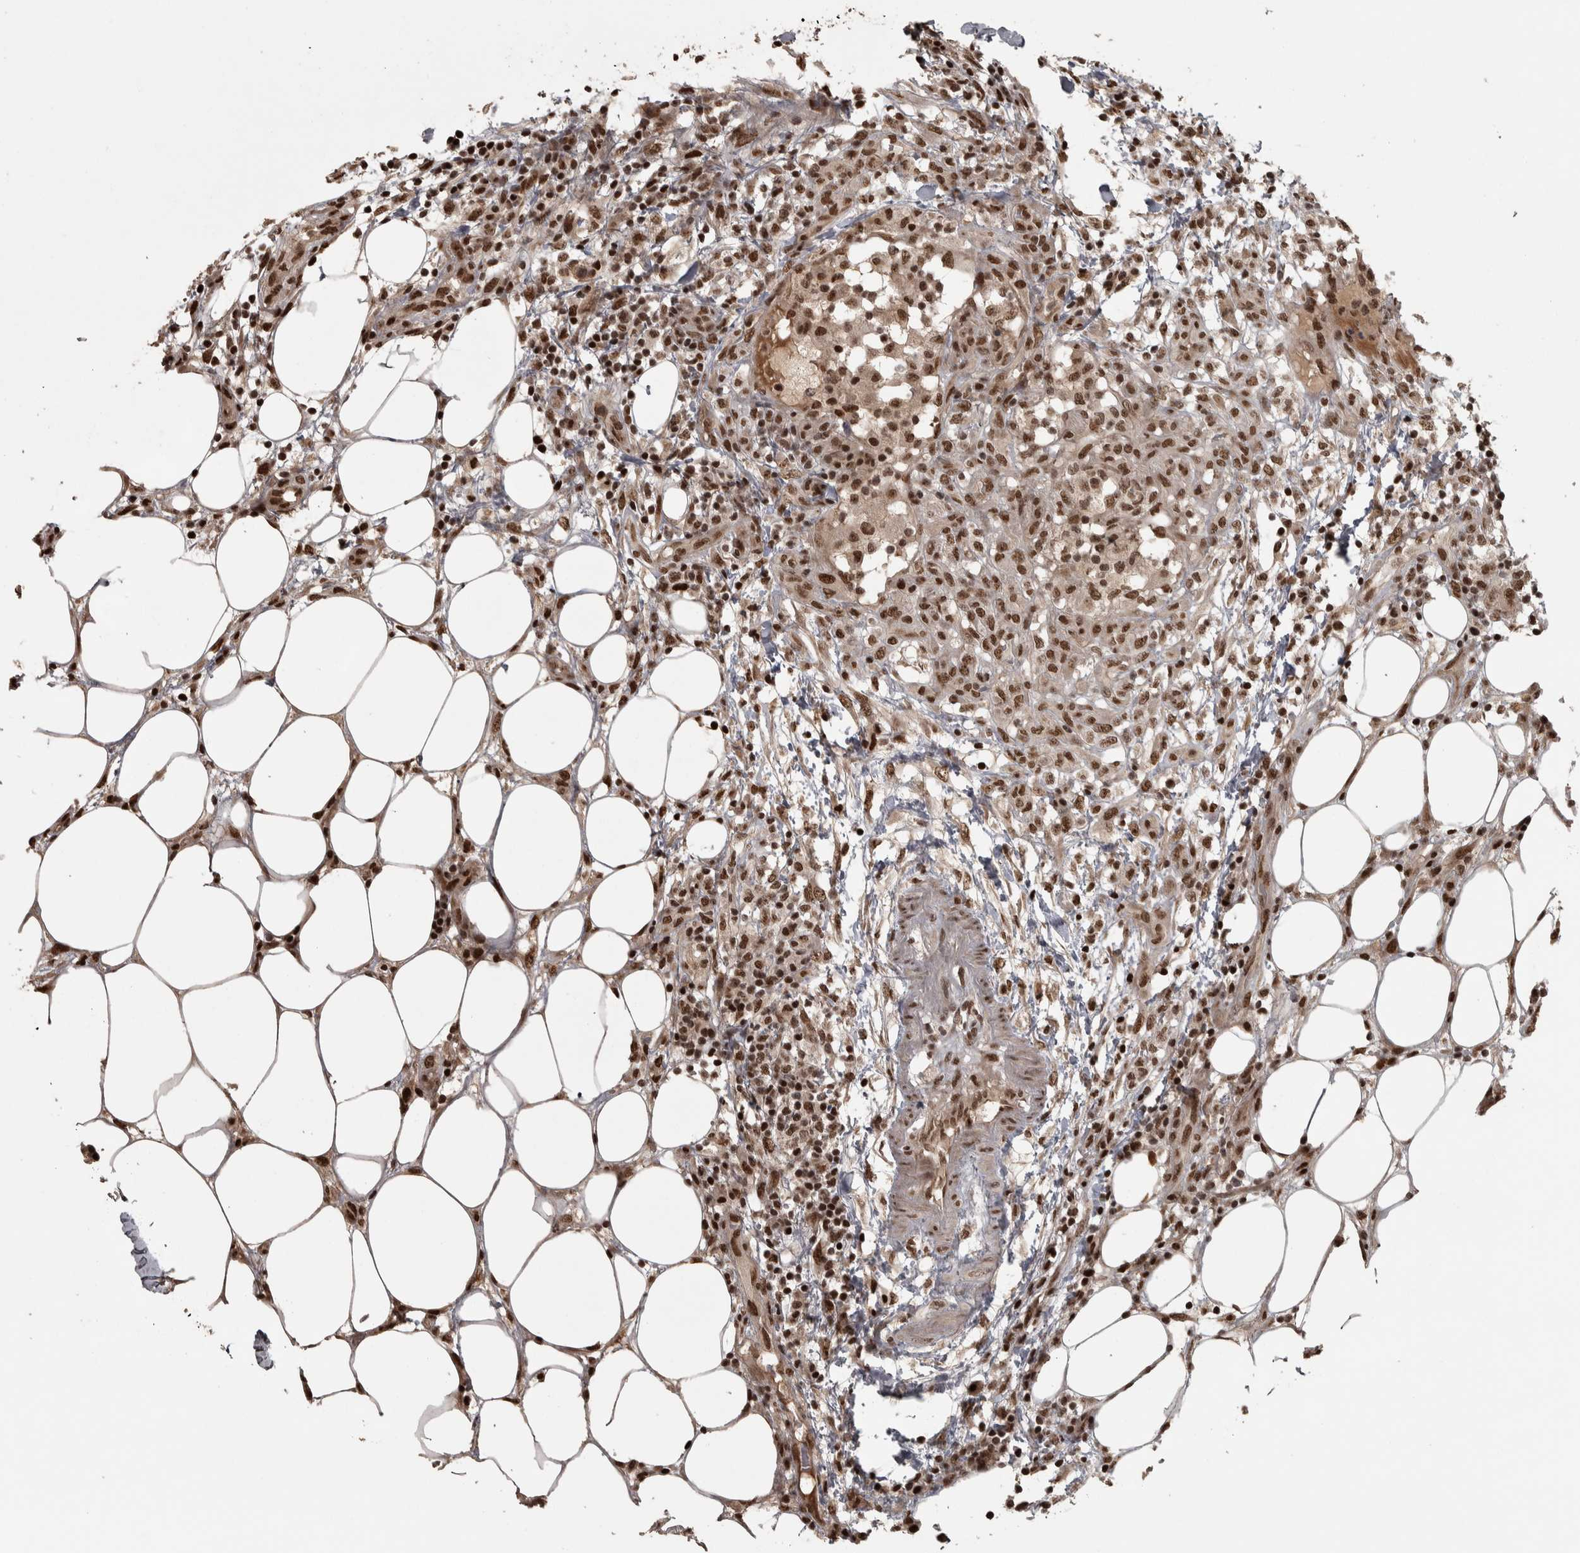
{"staining": {"intensity": "moderate", "quantity": ">75%", "location": "nuclear"}, "tissue": "breast cancer", "cell_type": "Tumor cells", "image_type": "cancer", "snomed": [{"axis": "morphology", "description": "Duct carcinoma"}, {"axis": "topography", "description": "Breast"}], "caption": "Immunohistochemistry (IHC) (DAB (3,3'-diaminobenzidine)) staining of human breast cancer reveals moderate nuclear protein staining in about >75% of tumor cells. (brown staining indicates protein expression, while blue staining denotes nuclei).", "gene": "ZFHX4", "patient": {"sex": "female", "age": 37}}